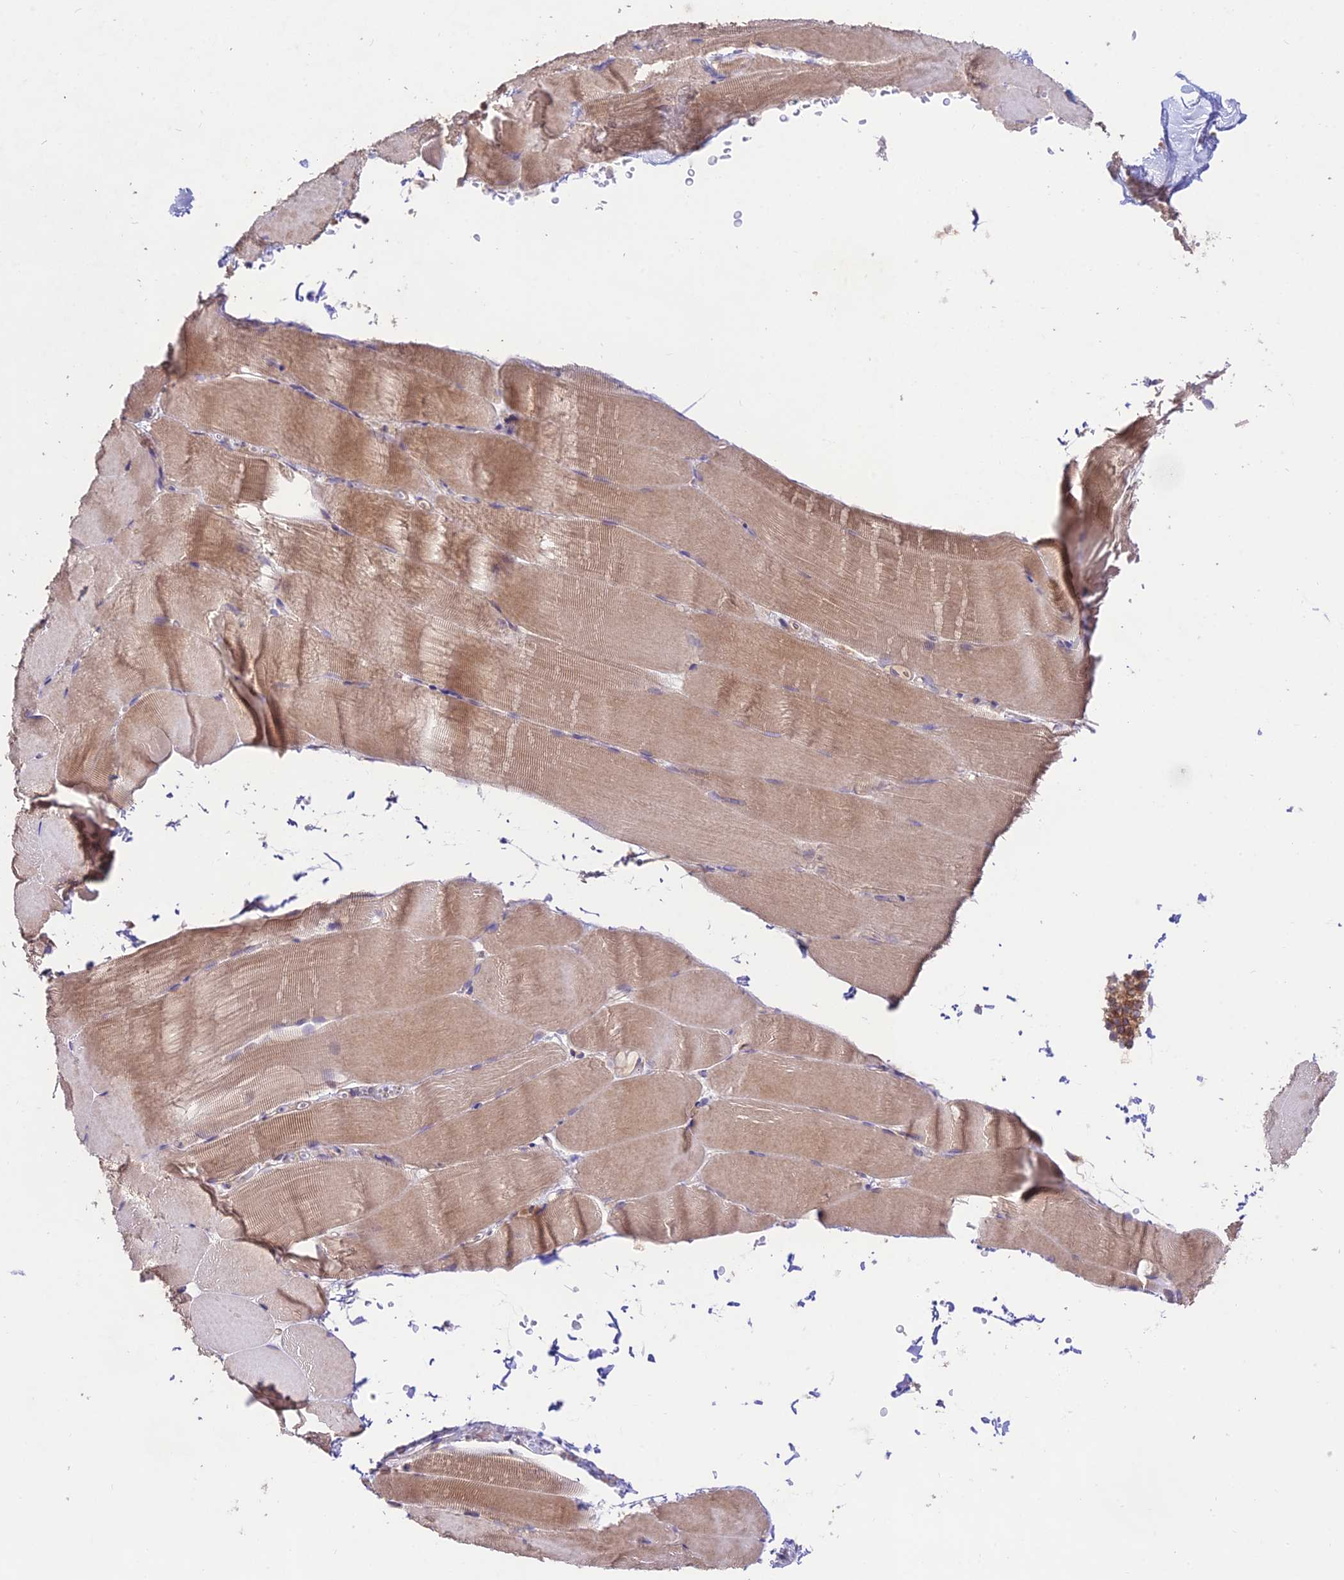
{"staining": {"intensity": "moderate", "quantity": ">75%", "location": "cytoplasmic/membranous"}, "tissue": "skeletal muscle", "cell_type": "Myocytes", "image_type": "normal", "snomed": [{"axis": "morphology", "description": "Normal tissue, NOS"}, {"axis": "topography", "description": "Skeletal muscle"}, {"axis": "topography", "description": "Parathyroid gland"}], "caption": "This histopathology image exhibits normal skeletal muscle stained with IHC to label a protein in brown. The cytoplasmic/membranous of myocytes show moderate positivity for the protein. Nuclei are counter-stained blue.", "gene": "TMEM259", "patient": {"sex": "female", "age": 37}}